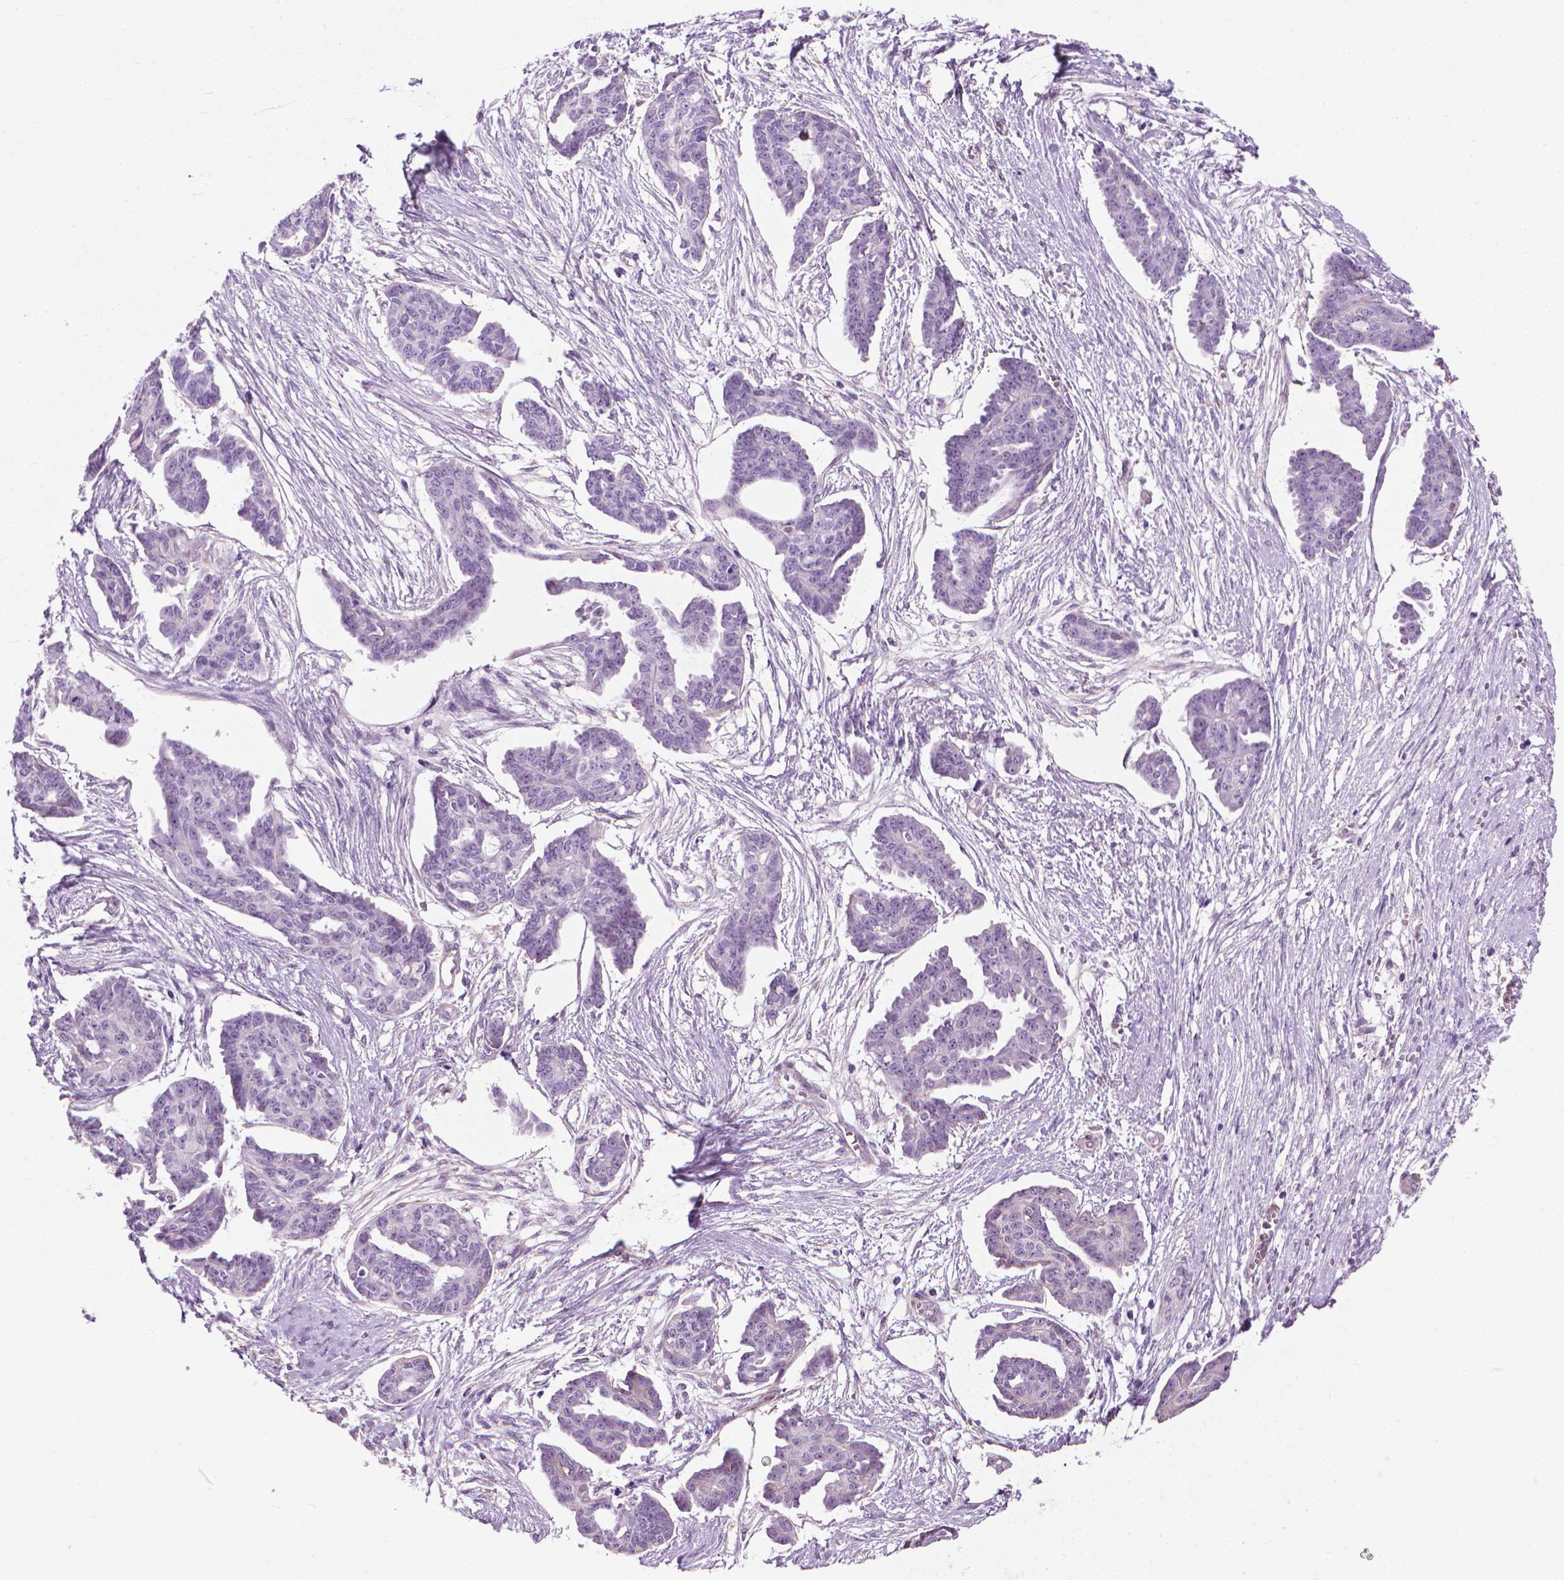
{"staining": {"intensity": "negative", "quantity": "none", "location": "none"}, "tissue": "ovarian cancer", "cell_type": "Tumor cells", "image_type": "cancer", "snomed": [{"axis": "morphology", "description": "Cystadenocarcinoma, serous, NOS"}, {"axis": "topography", "description": "Ovary"}], "caption": "A high-resolution micrograph shows immunohistochemistry staining of ovarian serous cystadenocarcinoma, which displays no significant expression in tumor cells. Brightfield microscopy of IHC stained with DAB (brown) and hematoxylin (blue), captured at high magnification.", "gene": "KRT73", "patient": {"sex": "female", "age": 71}}